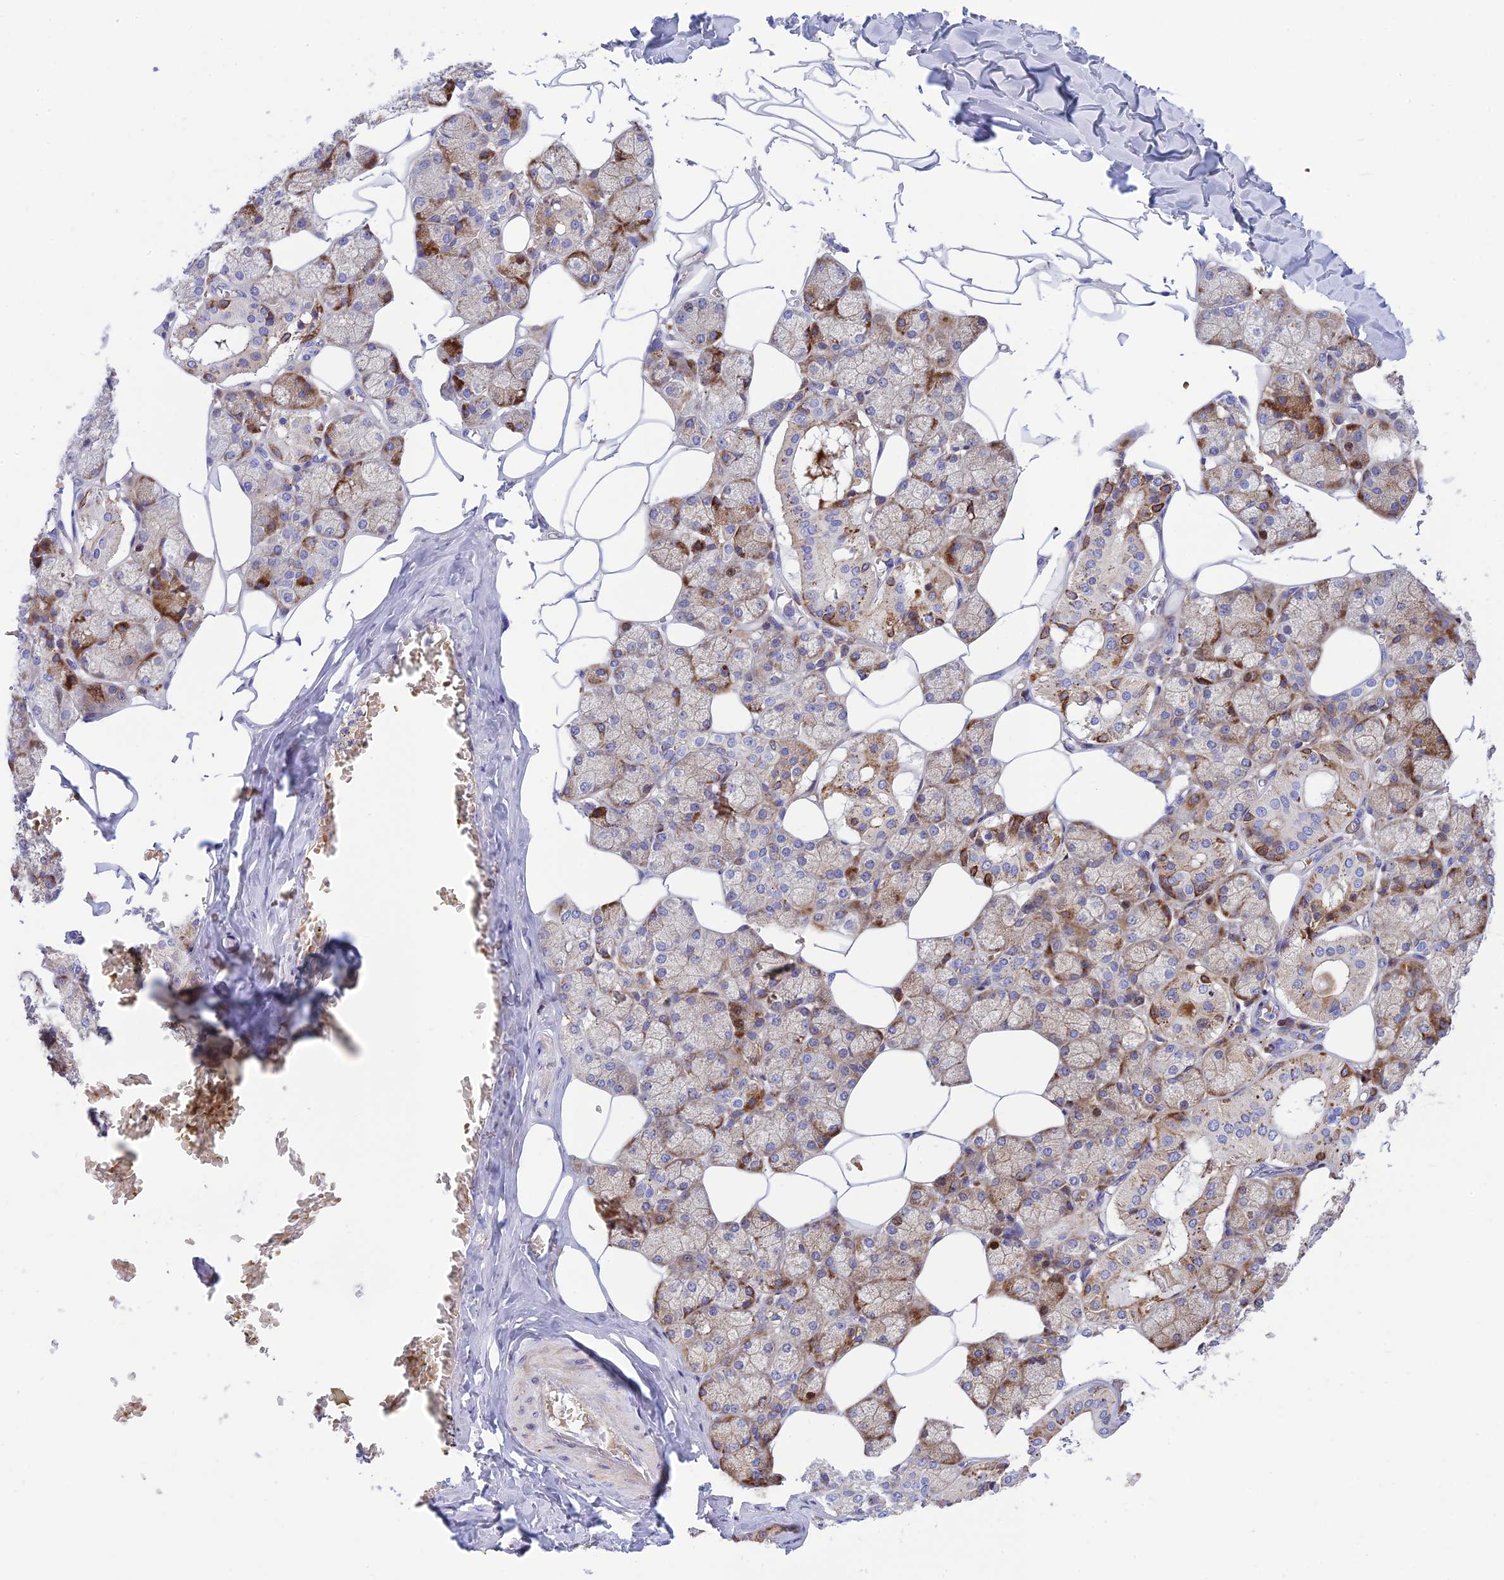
{"staining": {"intensity": "moderate", "quantity": "<25%", "location": "cytoplasmic/membranous,nuclear"}, "tissue": "salivary gland", "cell_type": "Glandular cells", "image_type": "normal", "snomed": [{"axis": "morphology", "description": "Normal tissue, NOS"}, {"axis": "topography", "description": "Salivary gland"}], "caption": "A photomicrograph of human salivary gland stained for a protein reveals moderate cytoplasmic/membranous,nuclear brown staining in glandular cells. The protein of interest is stained brown, and the nuclei are stained in blue (DAB IHC with brightfield microscopy, high magnification).", "gene": "CCDC157", "patient": {"sex": "male", "age": 62}}